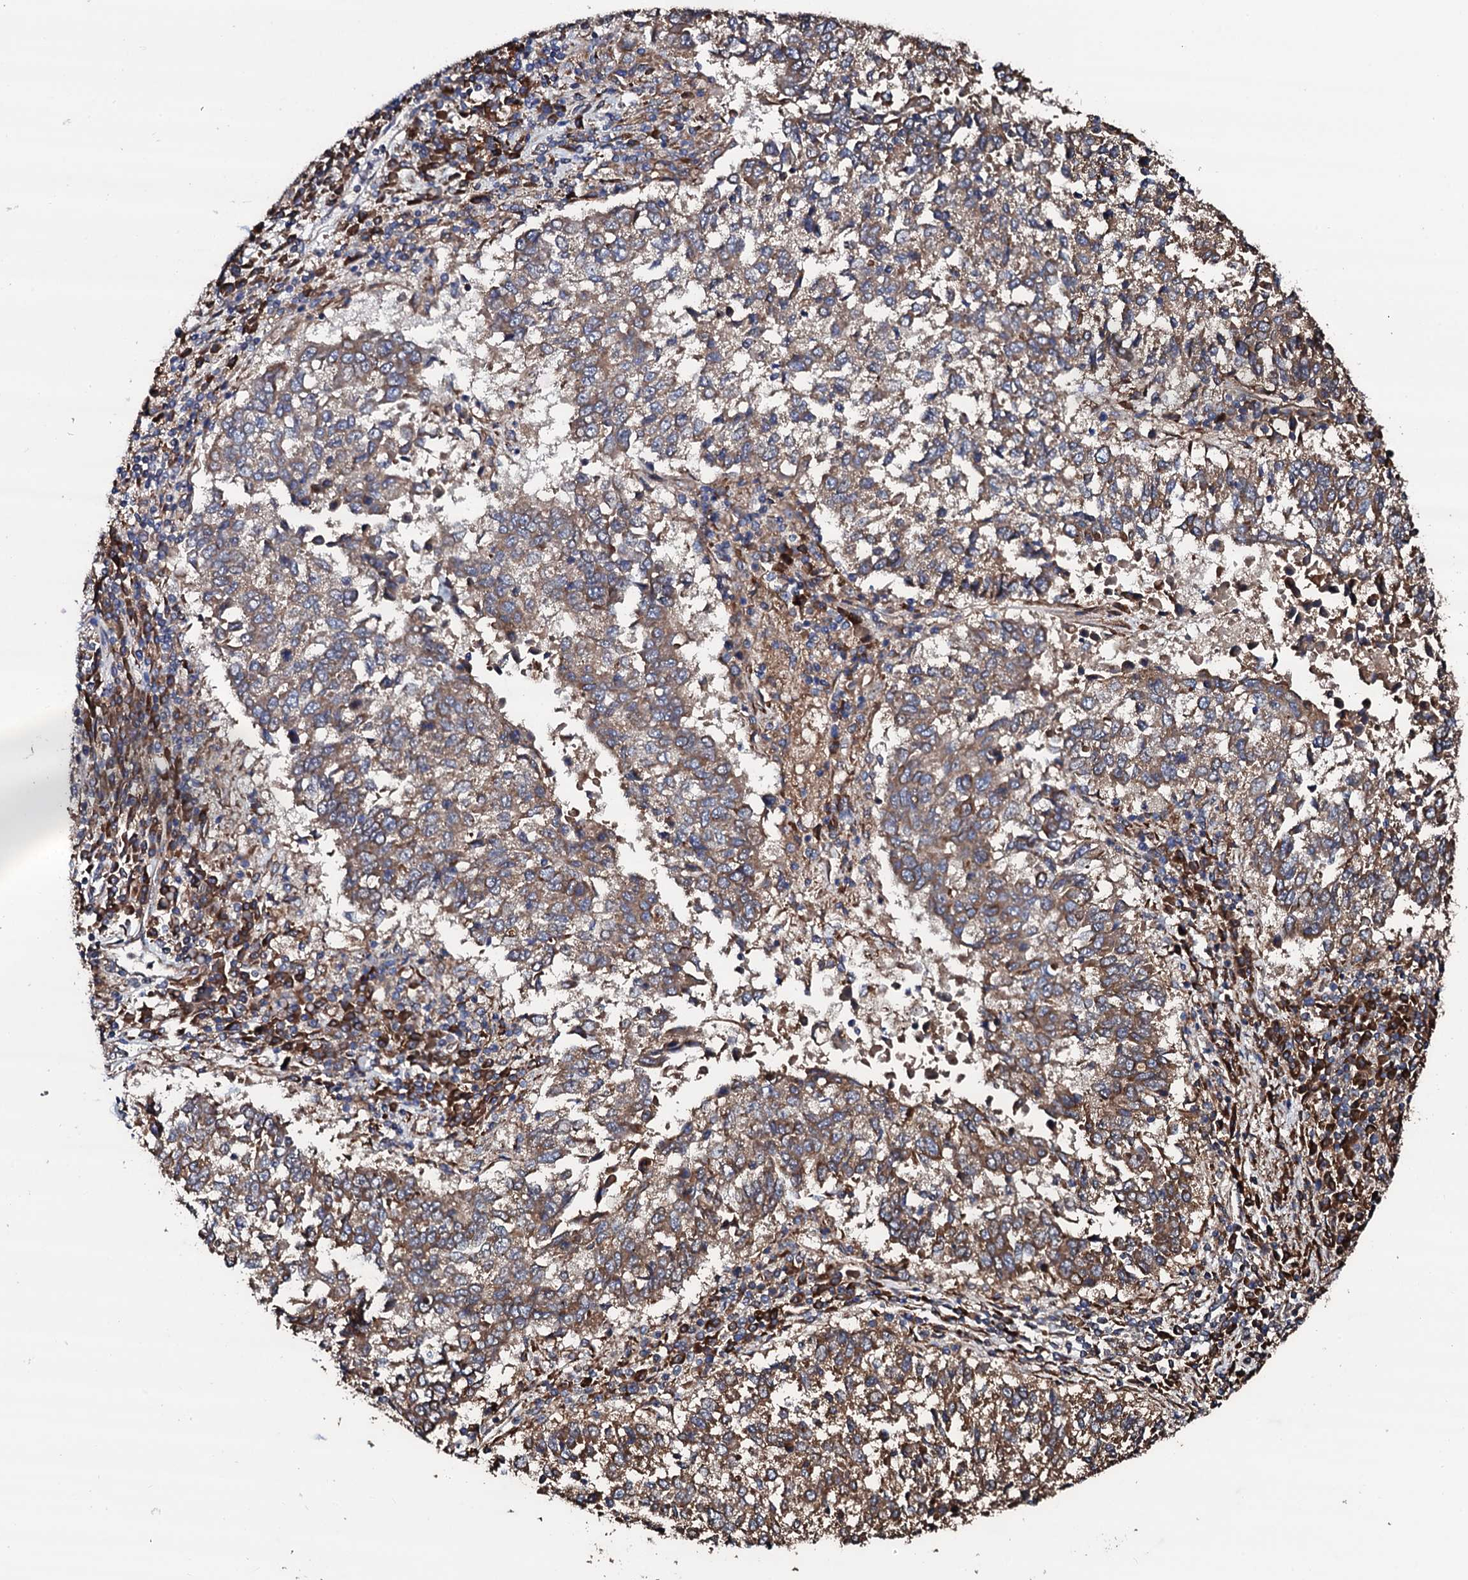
{"staining": {"intensity": "moderate", "quantity": ">75%", "location": "cytoplasmic/membranous"}, "tissue": "lung cancer", "cell_type": "Tumor cells", "image_type": "cancer", "snomed": [{"axis": "morphology", "description": "Squamous cell carcinoma, NOS"}, {"axis": "topography", "description": "Lung"}], "caption": "Immunohistochemical staining of squamous cell carcinoma (lung) reveals moderate cytoplasmic/membranous protein staining in approximately >75% of tumor cells. The protein is stained brown, and the nuclei are stained in blue (DAB IHC with brightfield microscopy, high magnification).", "gene": "CKAP5", "patient": {"sex": "male", "age": 73}}